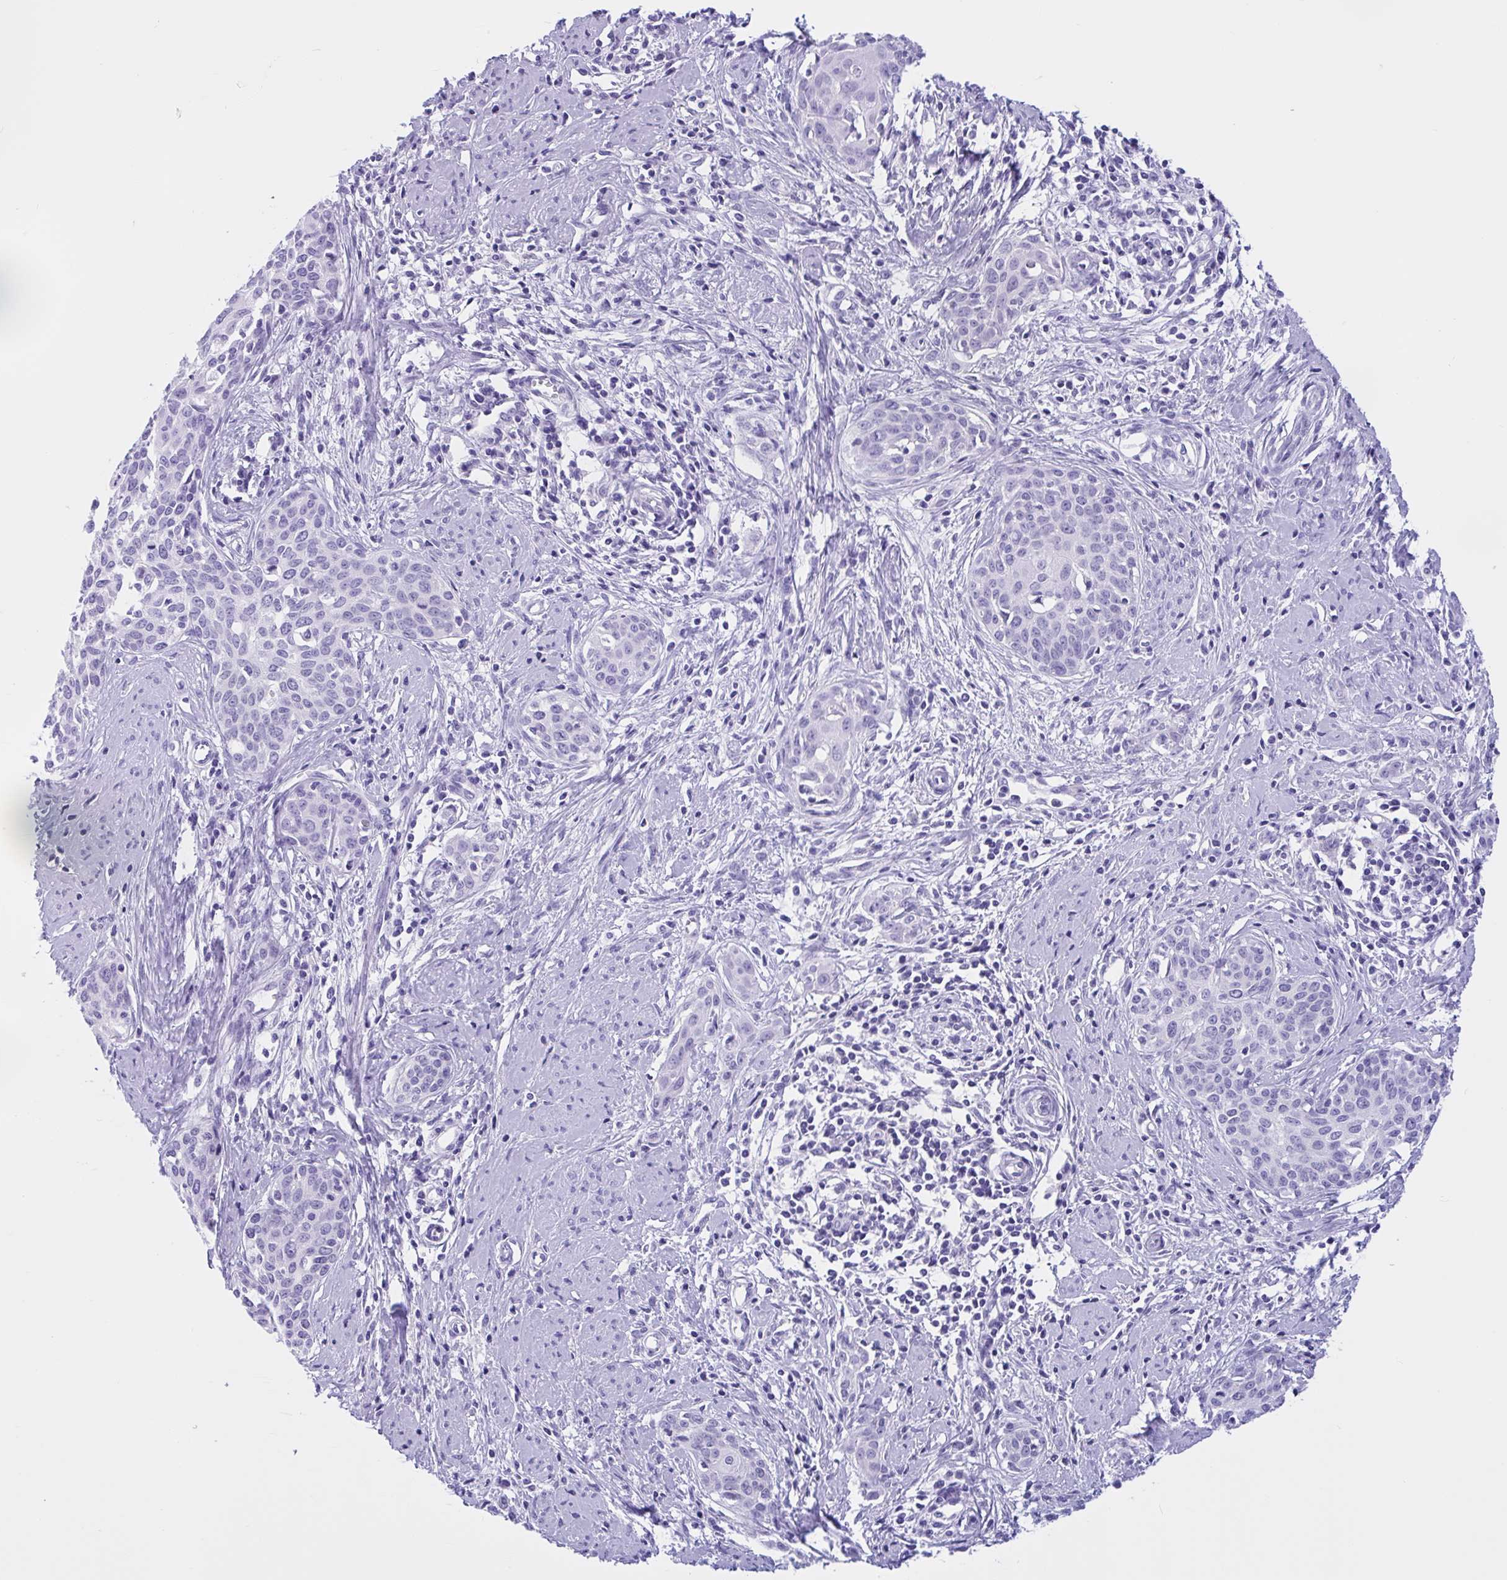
{"staining": {"intensity": "negative", "quantity": "none", "location": "none"}, "tissue": "cervical cancer", "cell_type": "Tumor cells", "image_type": "cancer", "snomed": [{"axis": "morphology", "description": "Squamous cell carcinoma, NOS"}, {"axis": "topography", "description": "Cervix"}], "caption": "Tumor cells are negative for brown protein staining in cervical cancer.", "gene": "ZNF319", "patient": {"sex": "female", "age": 46}}